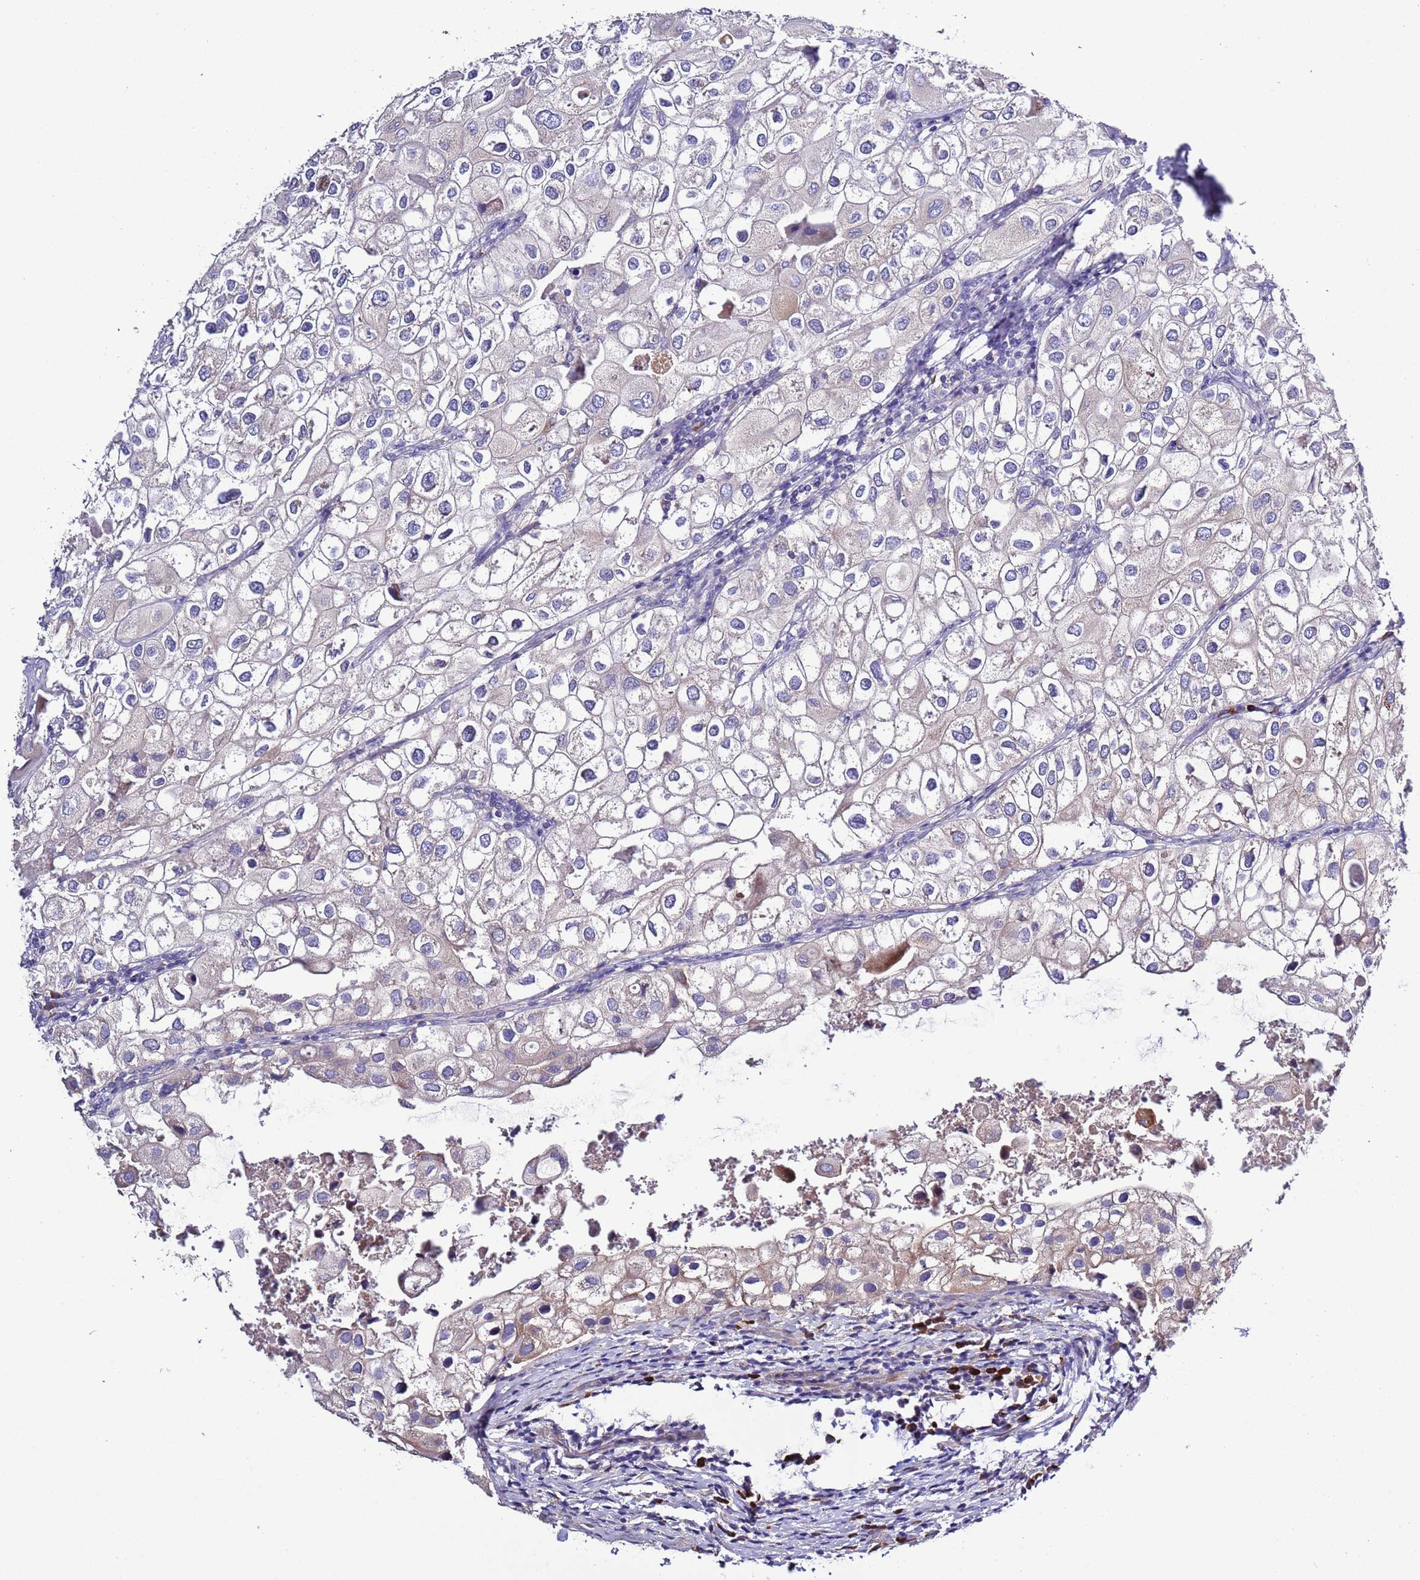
{"staining": {"intensity": "weak", "quantity": "<25%", "location": "cytoplasmic/membranous"}, "tissue": "urothelial cancer", "cell_type": "Tumor cells", "image_type": "cancer", "snomed": [{"axis": "morphology", "description": "Urothelial carcinoma, High grade"}, {"axis": "topography", "description": "Urinary bladder"}], "caption": "DAB immunohistochemical staining of human high-grade urothelial carcinoma displays no significant positivity in tumor cells. (Stains: DAB (3,3'-diaminobenzidine) immunohistochemistry with hematoxylin counter stain, Microscopy: brightfield microscopy at high magnification).", "gene": "SPCS1", "patient": {"sex": "male", "age": 64}}